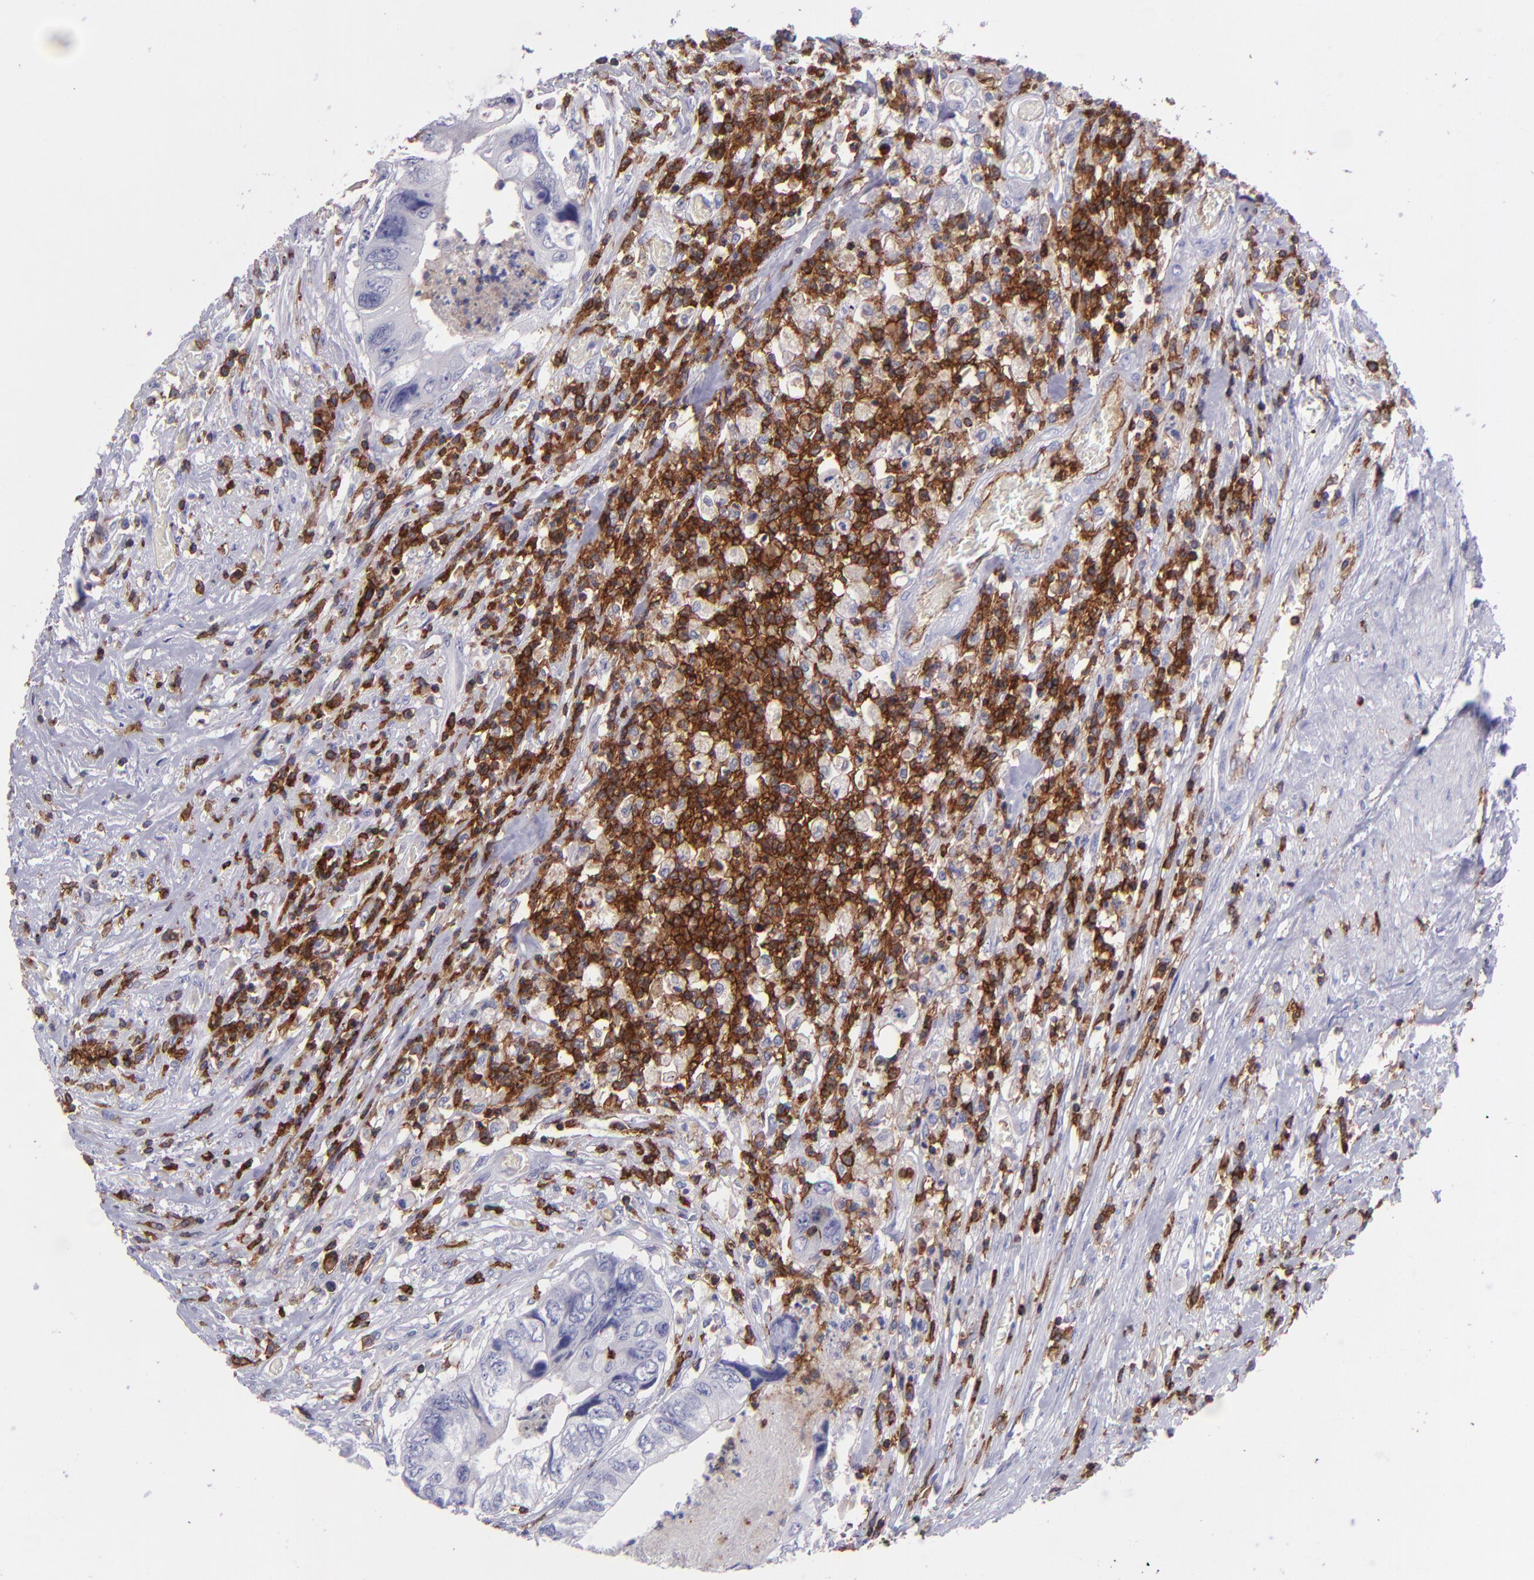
{"staining": {"intensity": "negative", "quantity": "none", "location": "none"}, "tissue": "colorectal cancer", "cell_type": "Tumor cells", "image_type": "cancer", "snomed": [{"axis": "morphology", "description": "Adenocarcinoma, NOS"}, {"axis": "topography", "description": "Rectum"}], "caption": "High magnification brightfield microscopy of colorectal adenocarcinoma stained with DAB (brown) and counterstained with hematoxylin (blue): tumor cells show no significant staining. (Immunohistochemistry, brightfield microscopy, high magnification).", "gene": "ICAM3", "patient": {"sex": "female", "age": 82}}